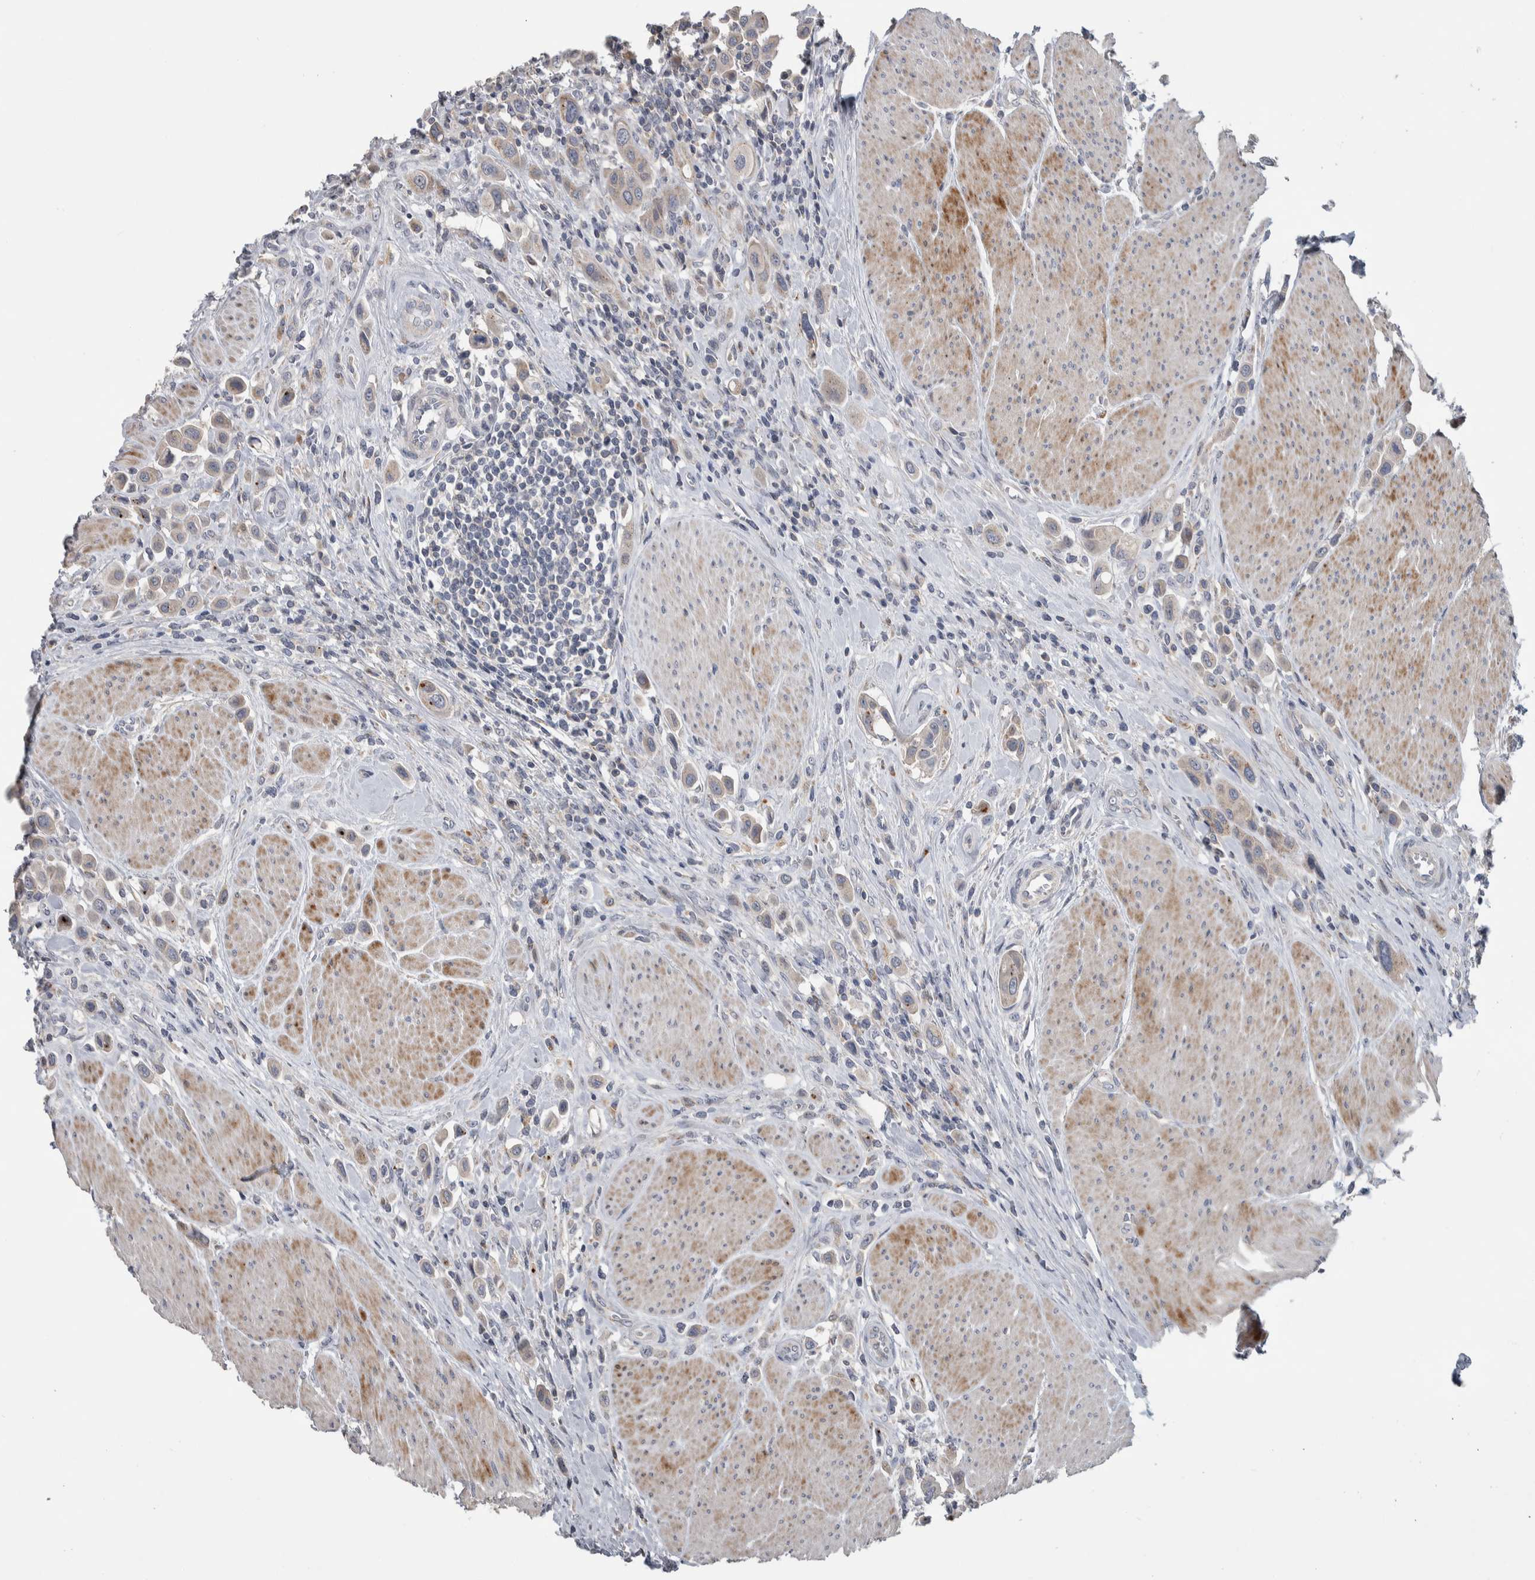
{"staining": {"intensity": "weak", "quantity": "<25%", "location": "cytoplasmic/membranous"}, "tissue": "urothelial cancer", "cell_type": "Tumor cells", "image_type": "cancer", "snomed": [{"axis": "morphology", "description": "Urothelial carcinoma, High grade"}, {"axis": "topography", "description": "Urinary bladder"}], "caption": "An image of human urothelial cancer is negative for staining in tumor cells.", "gene": "FAM83G", "patient": {"sex": "male", "age": 50}}